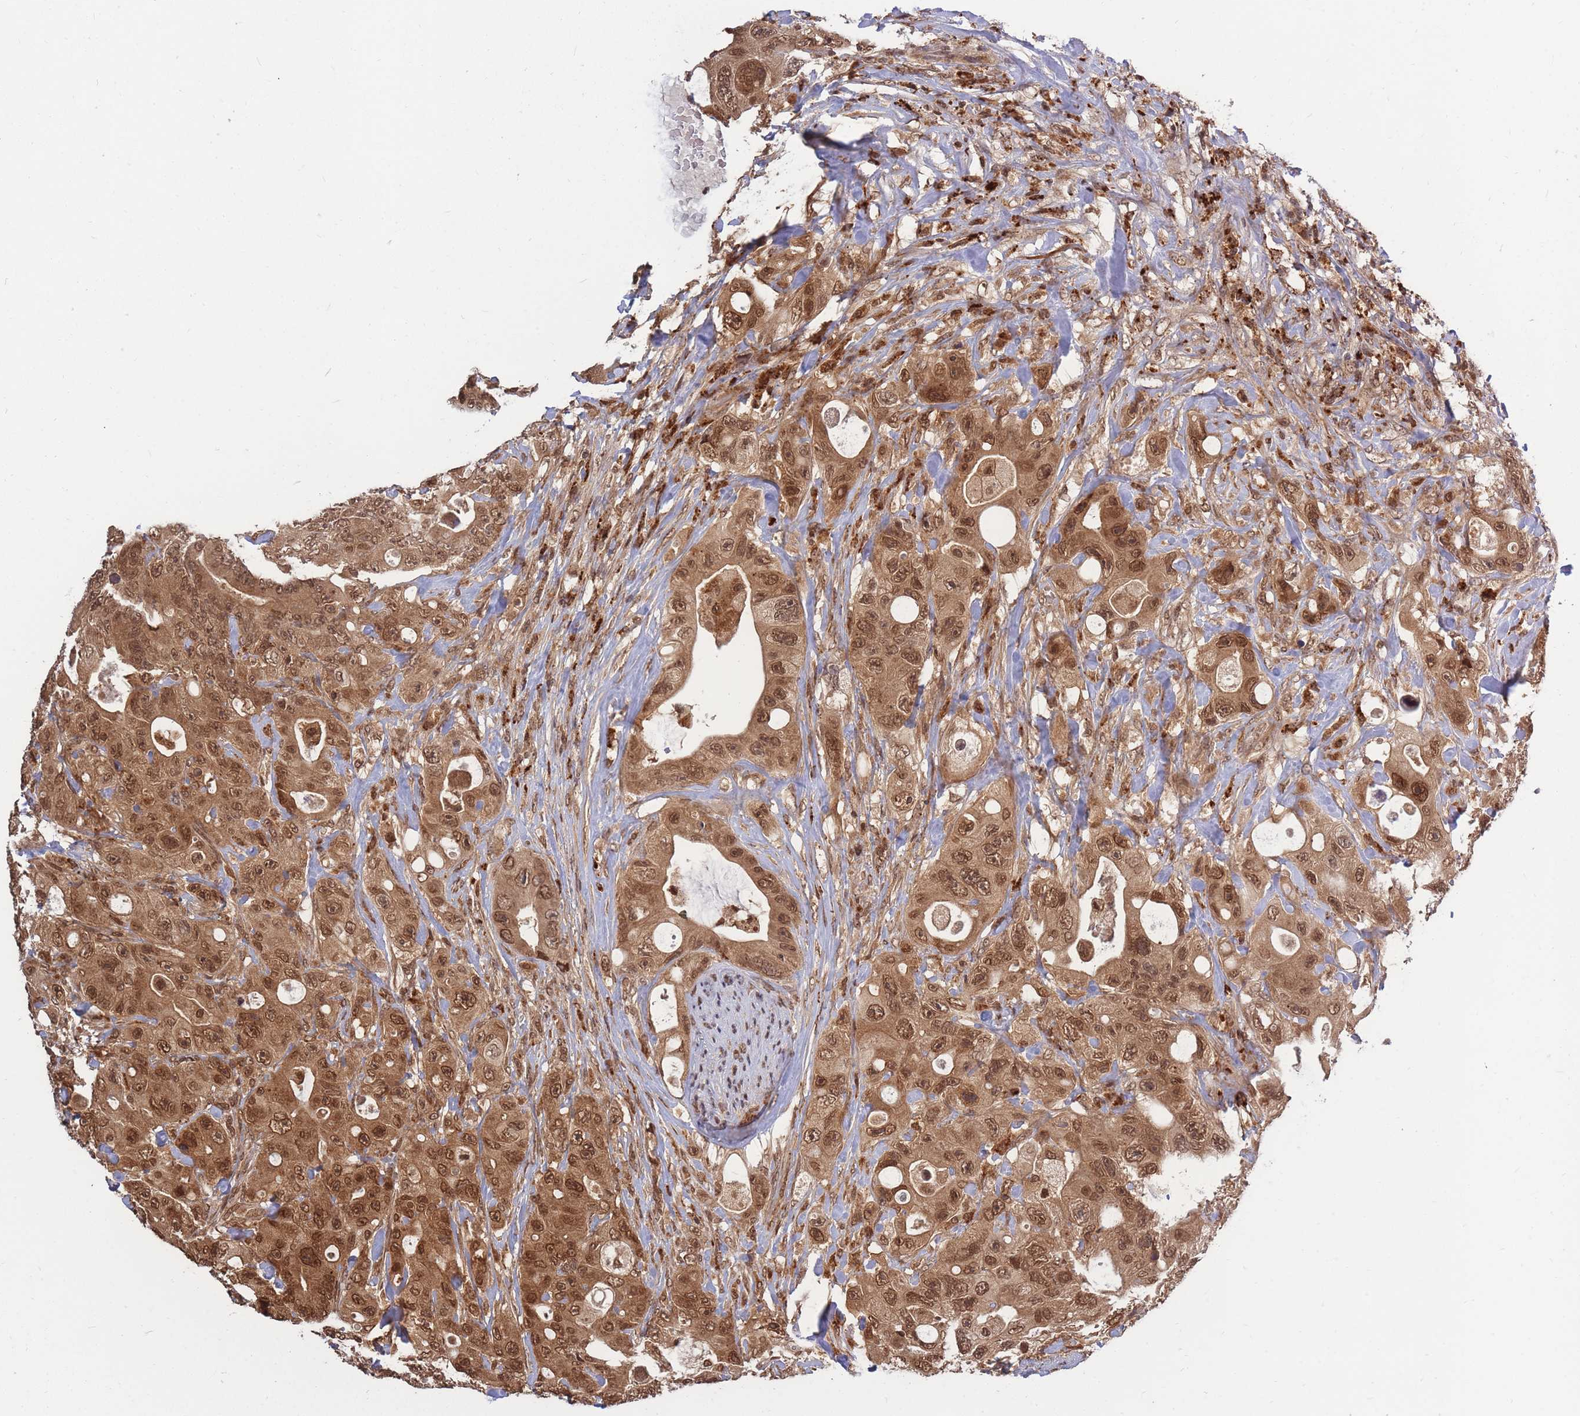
{"staining": {"intensity": "moderate", "quantity": ">75%", "location": "cytoplasmic/membranous,nuclear"}, "tissue": "colorectal cancer", "cell_type": "Tumor cells", "image_type": "cancer", "snomed": [{"axis": "morphology", "description": "Adenocarcinoma, NOS"}, {"axis": "topography", "description": "Colon"}], "caption": "Immunohistochemical staining of human colorectal adenocarcinoma shows medium levels of moderate cytoplasmic/membranous and nuclear protein expression in about >75% of tumor cells.", "gene": "SRA1", "patient": {"sex": "female", "age": 46}}